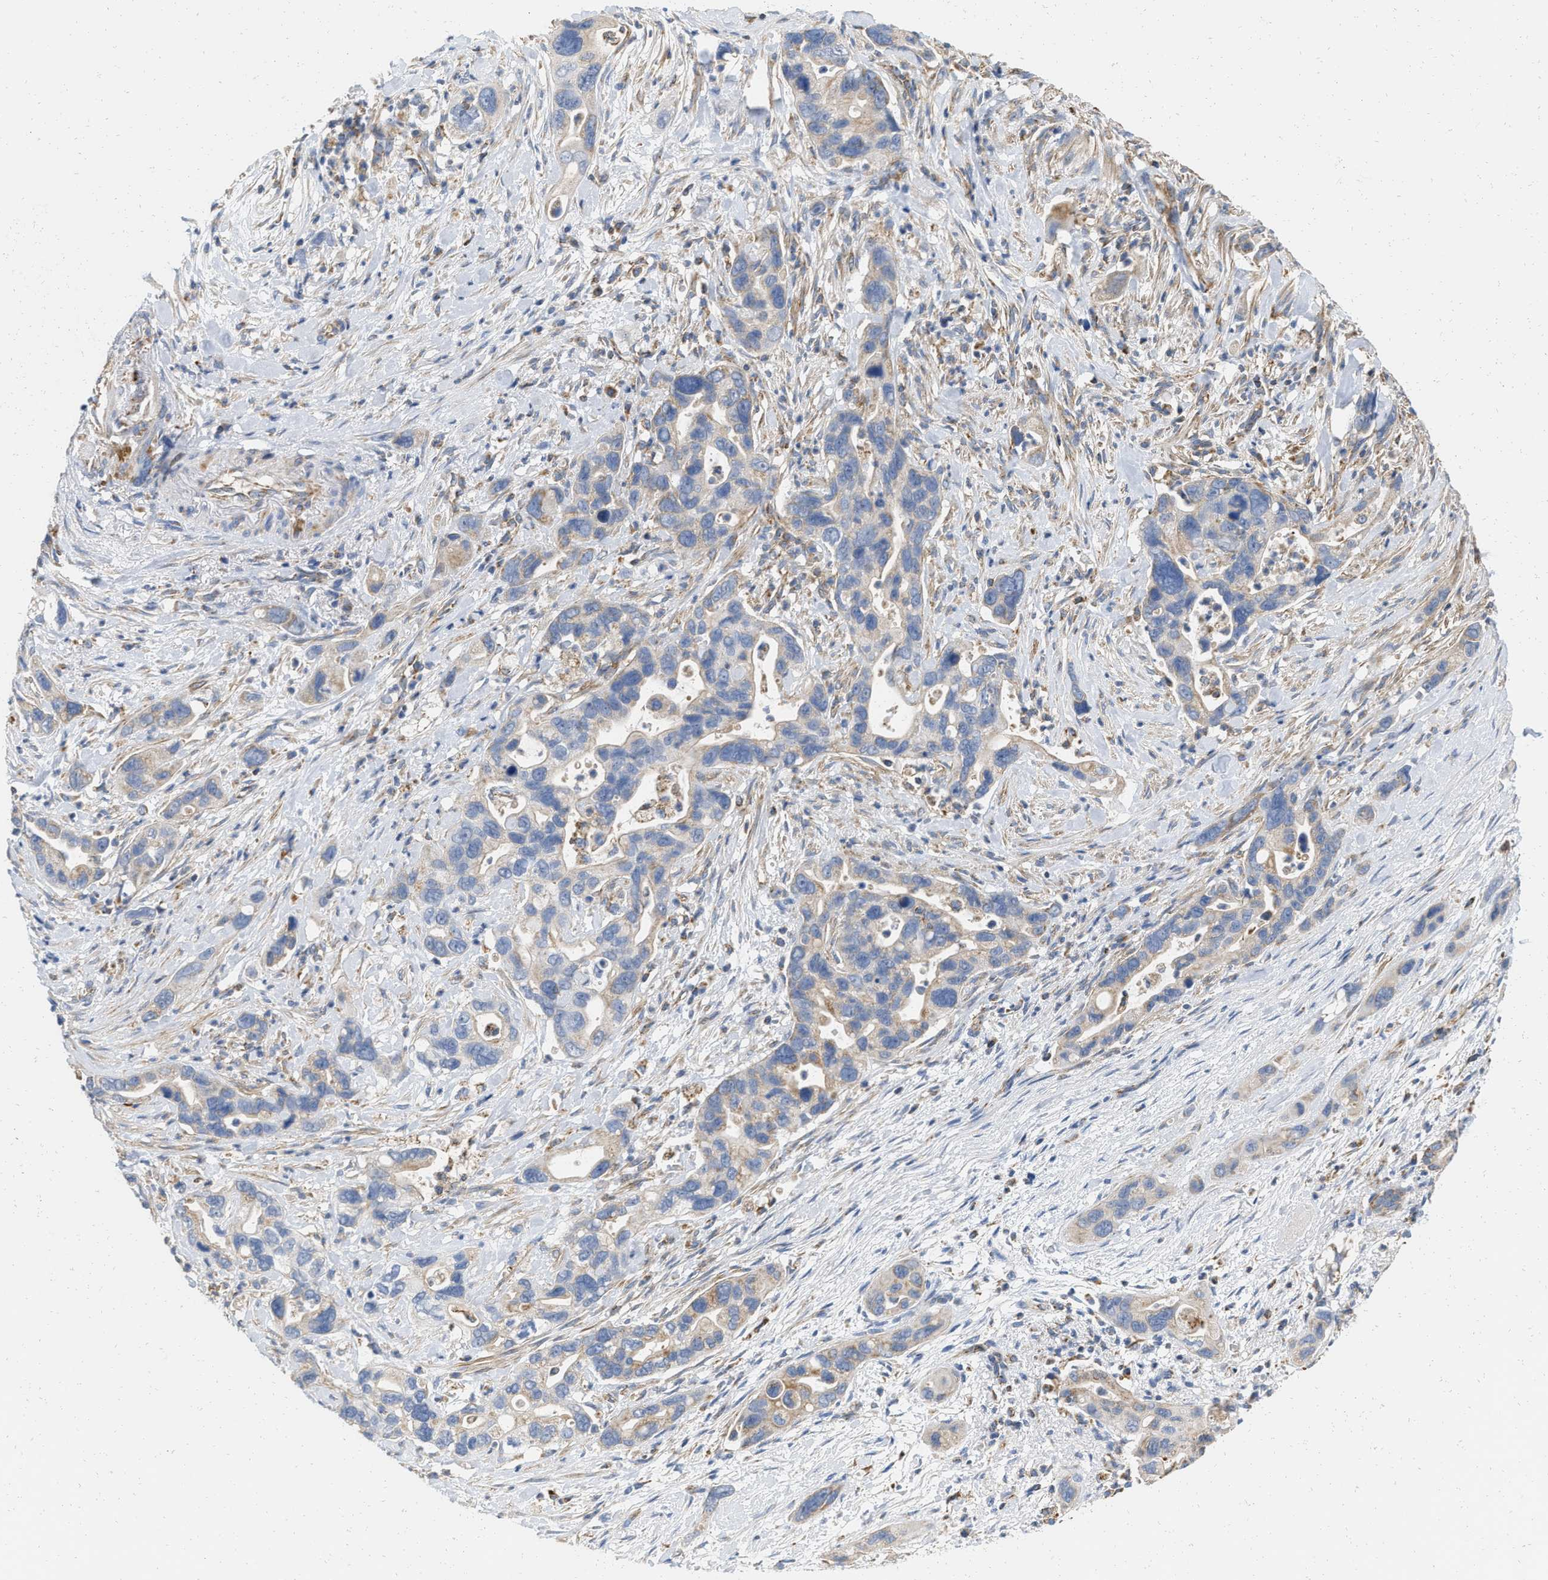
{"staining": {"intensity": "weak", "quantity": "<25%", "location": "cytoplasmic/membranous"}, "tissue": "pancreatic cancer", "cell_type": "Tumor cells", "image_type": "cancer", "snomed": [{"axis": "morphology", "description": "Adenocarcinoma, NOS"}, {"axis": "topography", "description": "Pancreas"}], "caption": "Pancreatic cancer was stained to show a protein in brown. There is no significant staining in tumor cells.", "gene": "GRB10", "patient": {"sex": "female", "age": 70}}